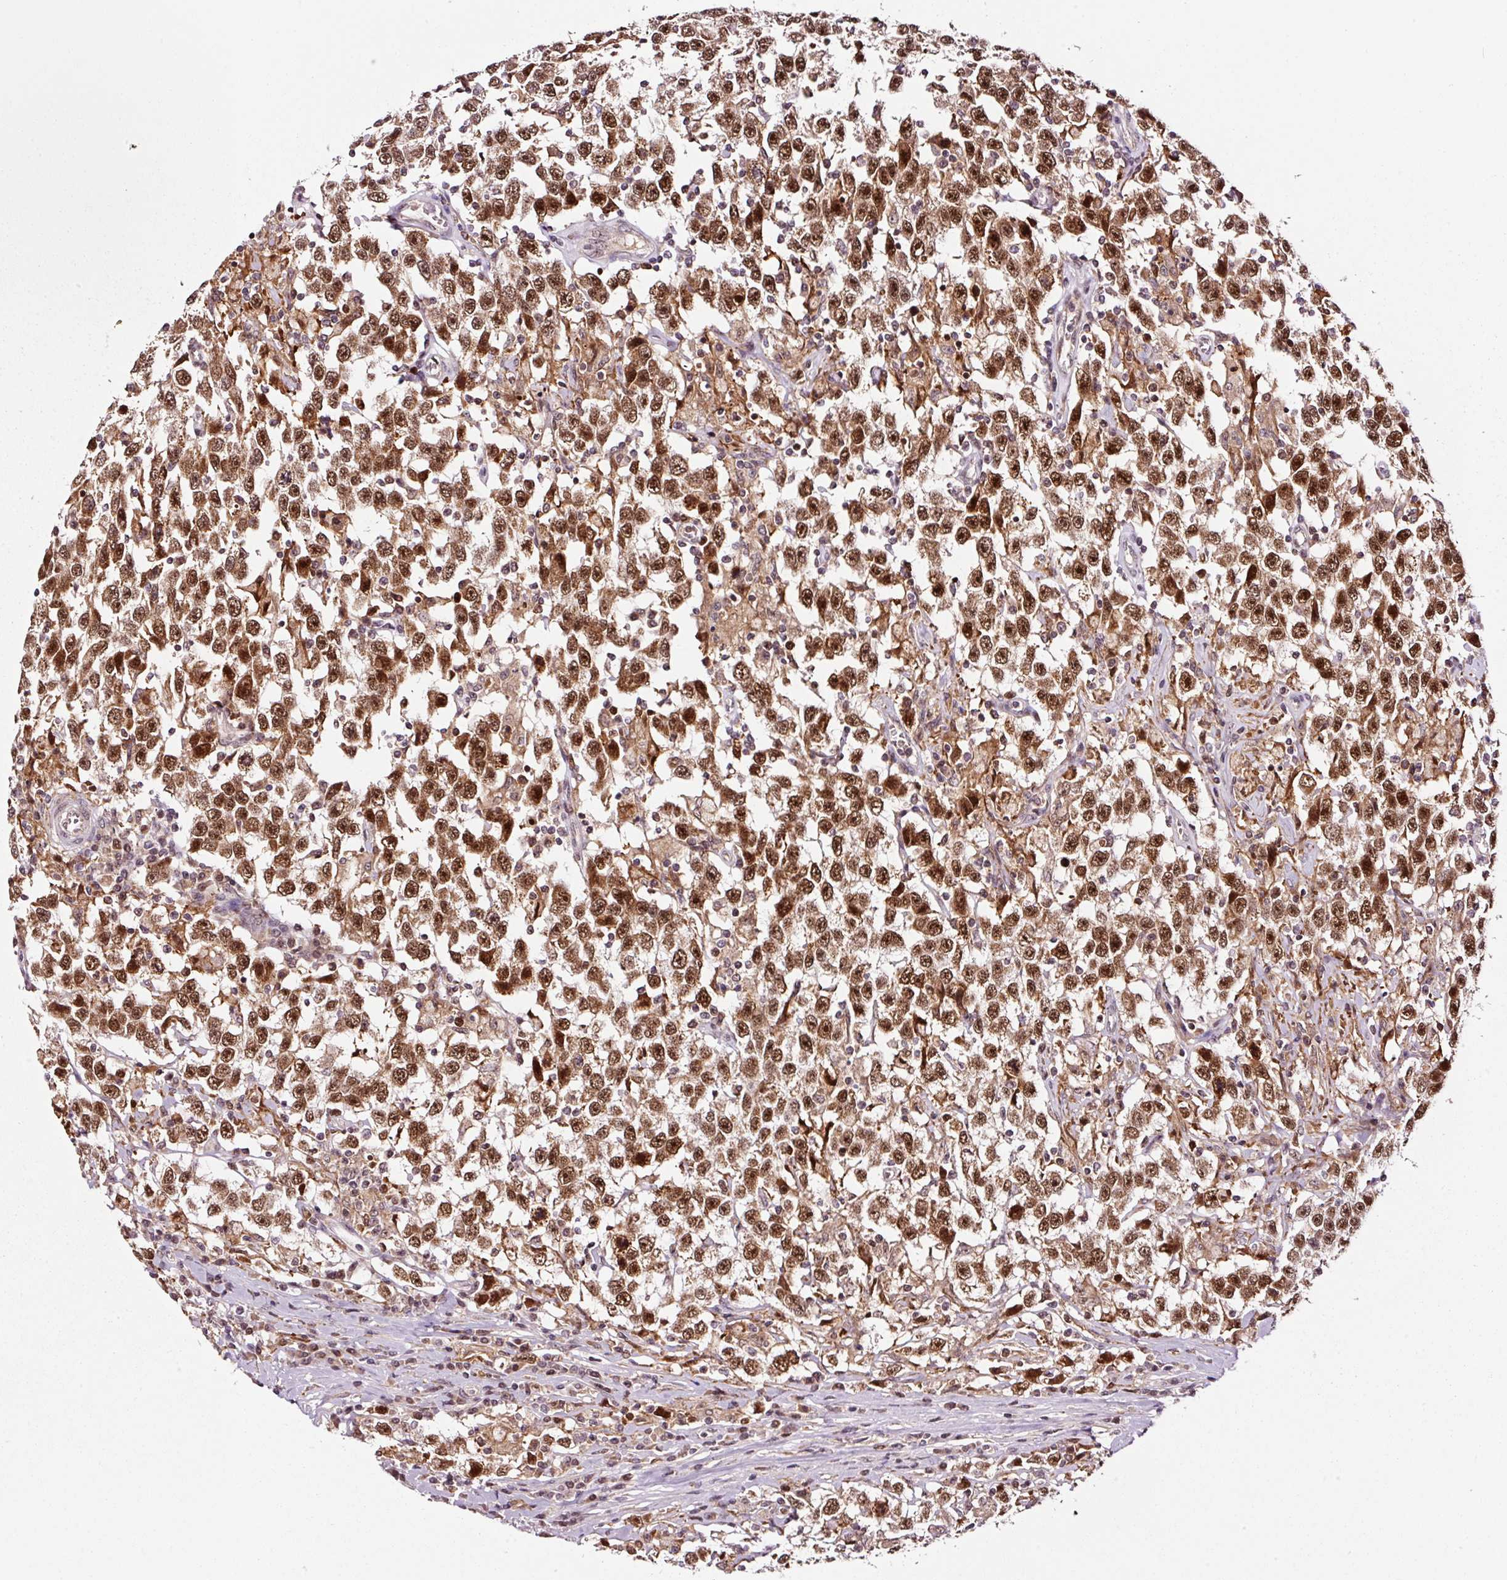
{"staining": {"intensity": "moderate", "quantity": ">75%", "location": "nuclear"}, "tissue": "testis cancer", "cell_type": "Tumor cells", "image_type": "cancer", "snomed": [{"axis": "morphology", "description": "Seminoma, NOS"}, {"axis": "topography", "description": "Testis"}], "caption": "Seminoma (testis) stained with a brown dye shows moderate nuclear positive expression in approximately >75% of tumor cells.", "gene": "RFC4", "patient": {"sex": "male", "age": 41}}